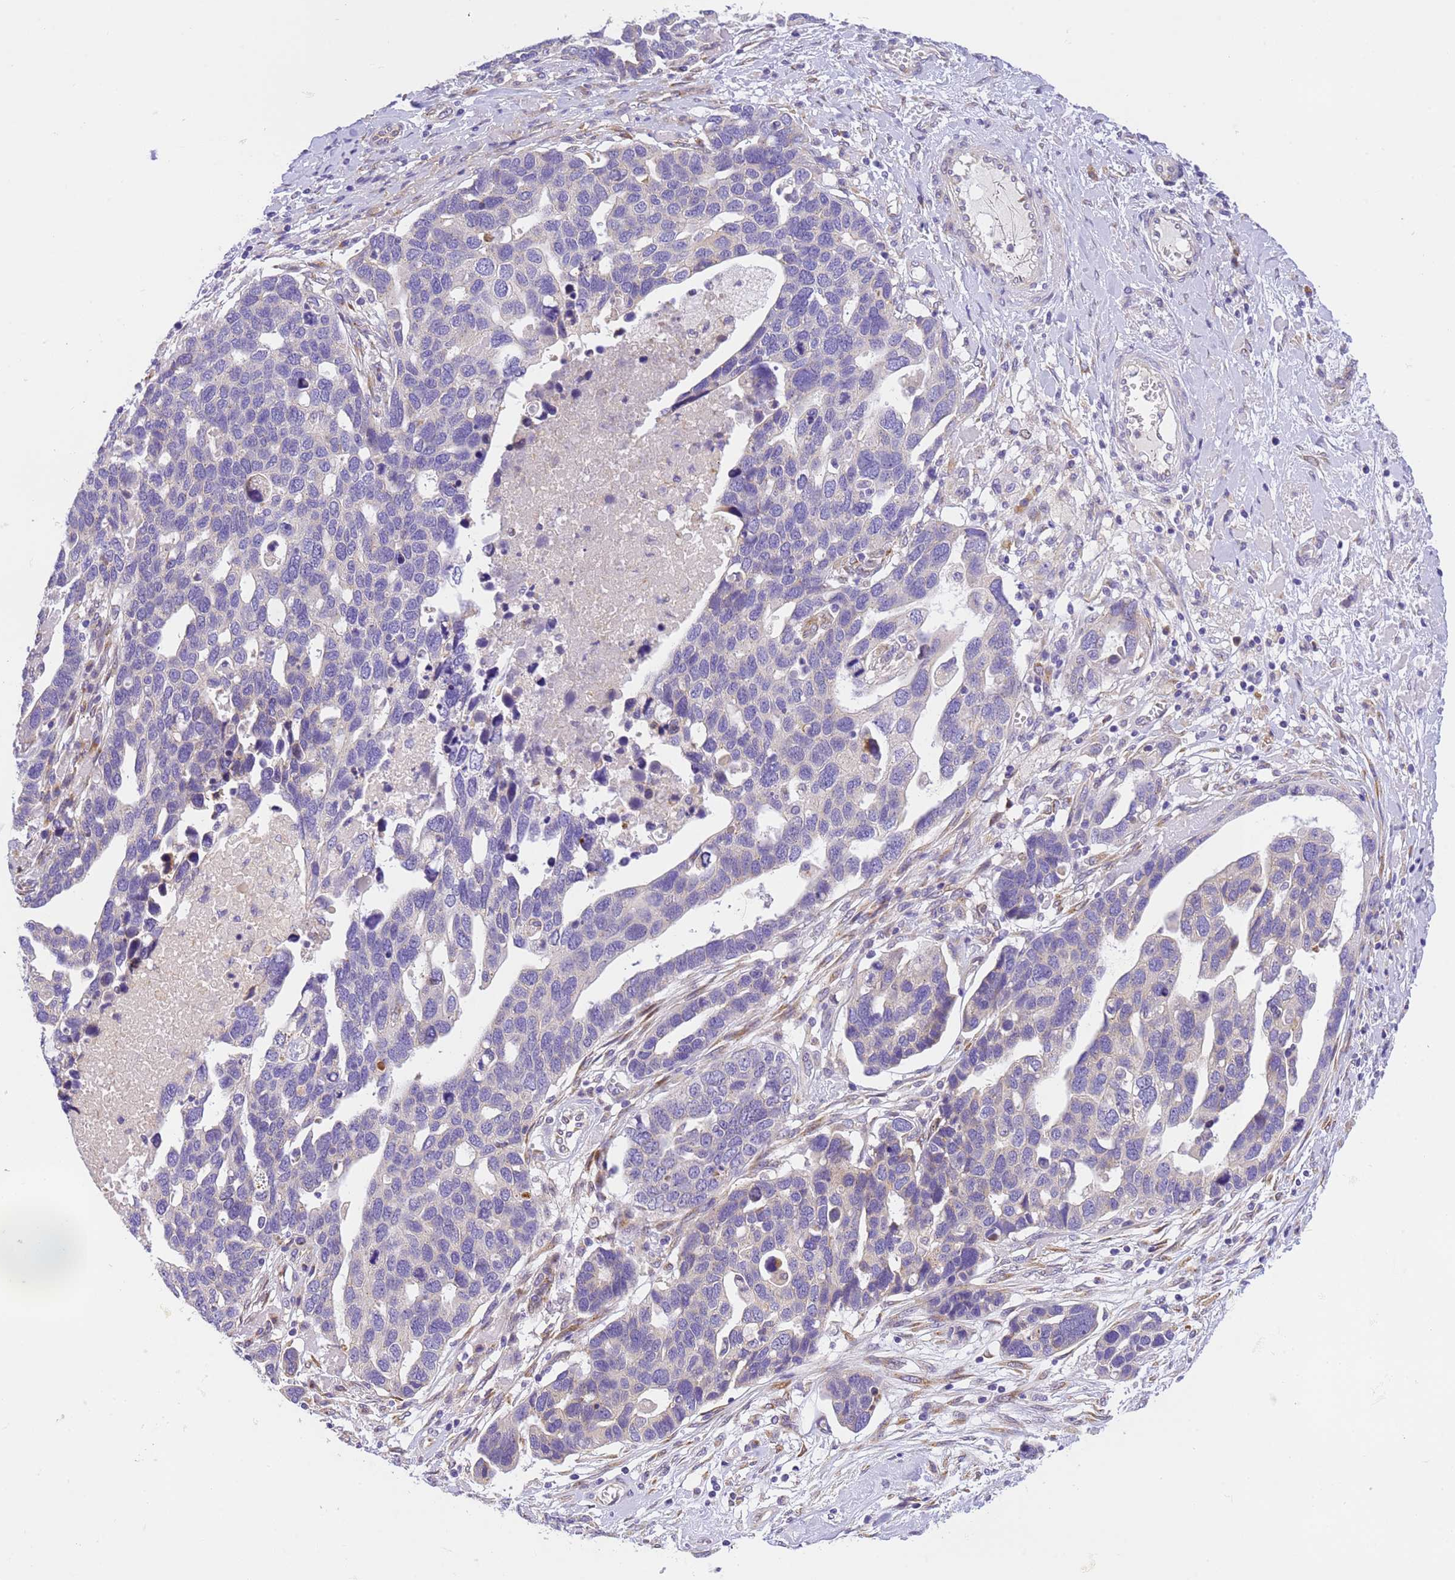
{"staining": {"intensity": "negative", "quantity": "none", "location": "none"}, "tissue": "ovarian cancer", "cell_type": "Tumor cells", "image_type": "cancer", "snomed": [{"axis": "morphology", "description": "Cystadenocarcinoma, serous, NOS"}, {"axis": "topography", "description": "Ovary"}], "caption": "A micrograph of human ovarian serous cystadenocarcinoma is negative for staining in tumor cells.", "gene": "RHBDD3", "patient": {"sex": "female", "age": 54}}